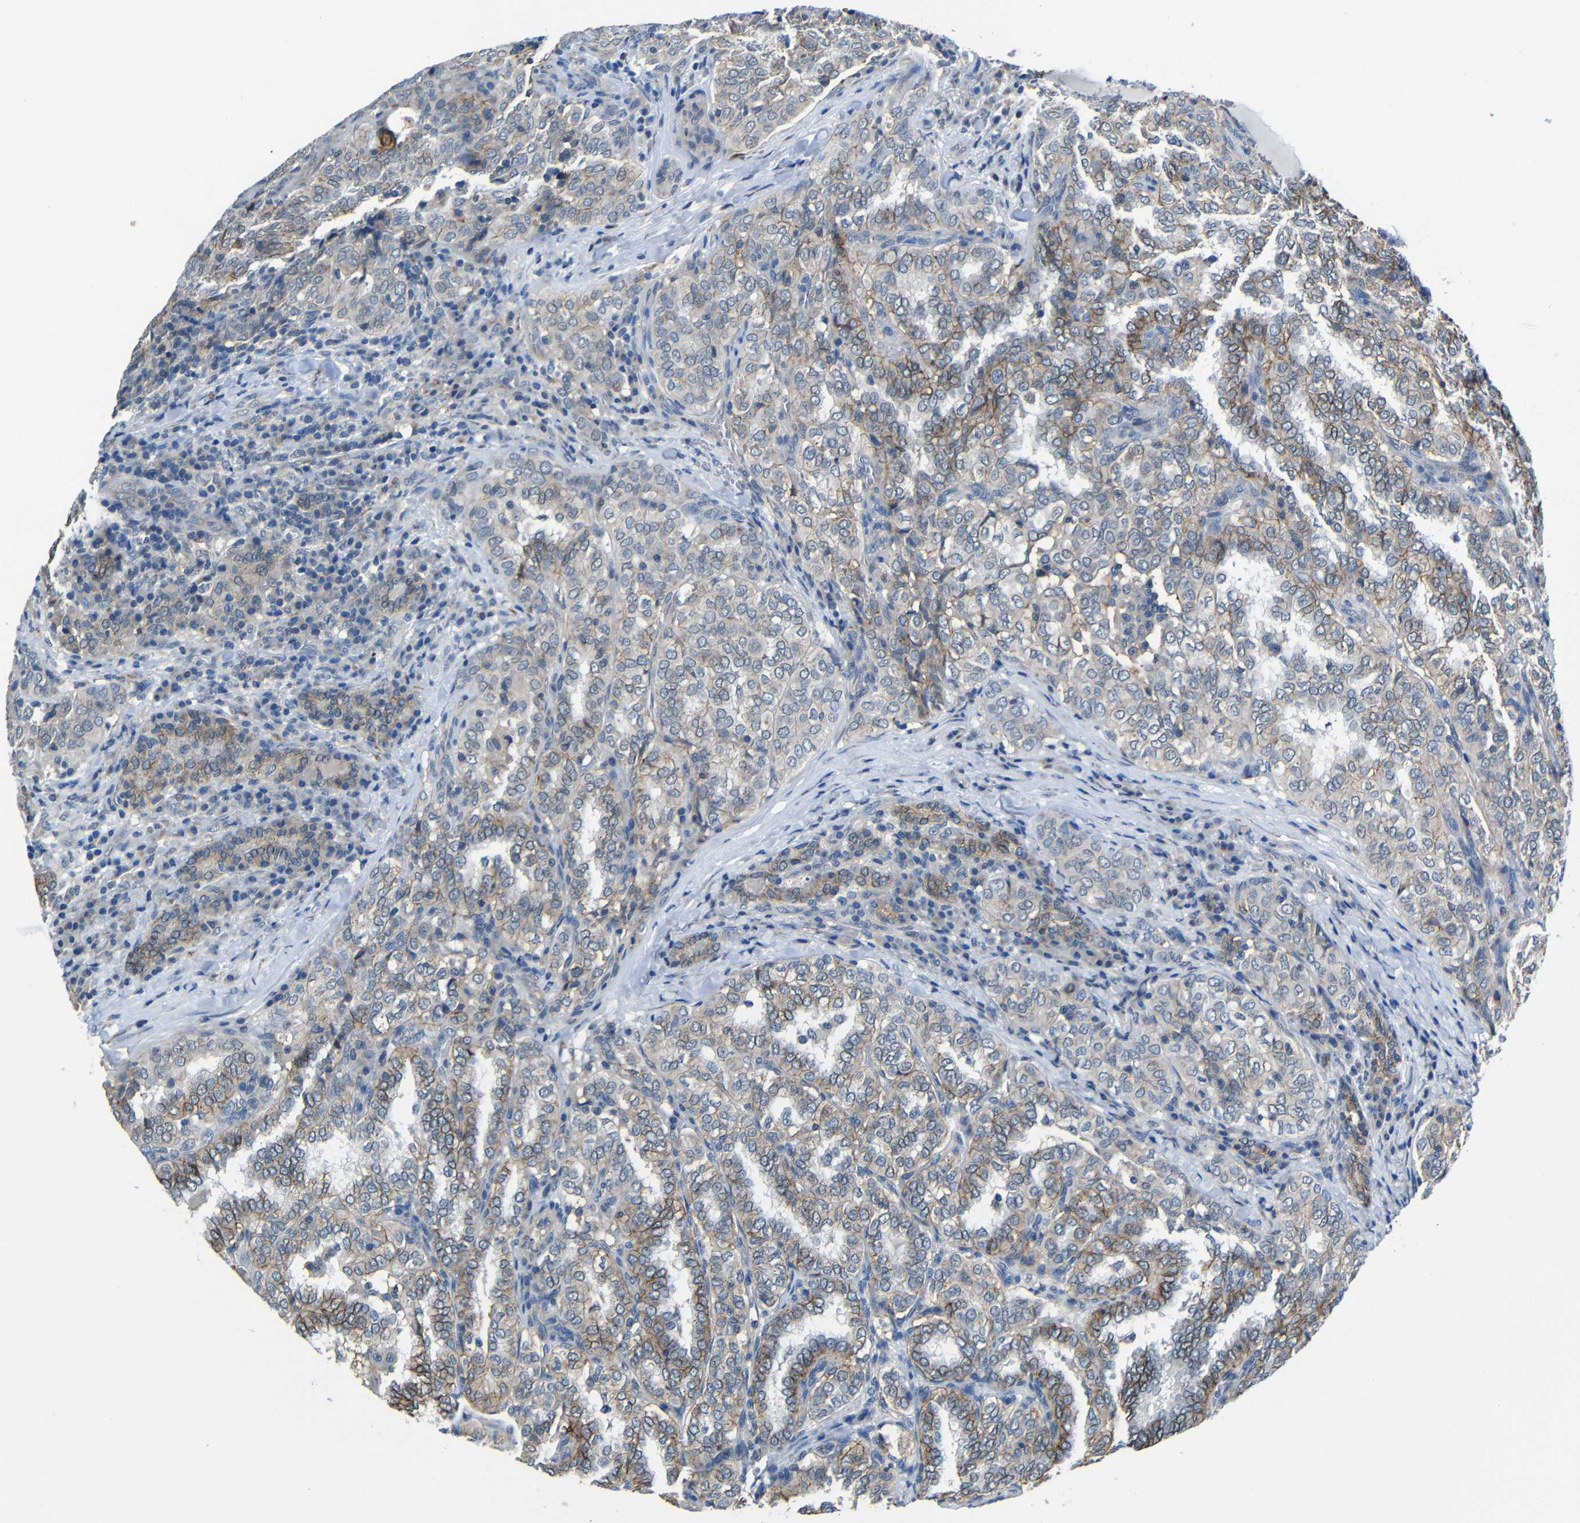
{"staining": {"intensity": "moderate", "quantity": "25%-75%", "location": "cytoplasmic/membranous"}, "tissue": "thyroid cancer", "cell_type": "Tumor cells", "image_type": "cancer", "snomed": [{"axis": "morphology", "description": "Papillary adenocarcinoma, NOS"}, {"axis": "topography", "description": "Thyroid gland"}], "caption": "Thyroid cancer stained with a brown dye displays moderate cytoplasmic/membranous positive expression in about 25%-75% of tumor cells.", "gene": "ZNF90", "patient": {"sex": "female", "age": 30}}